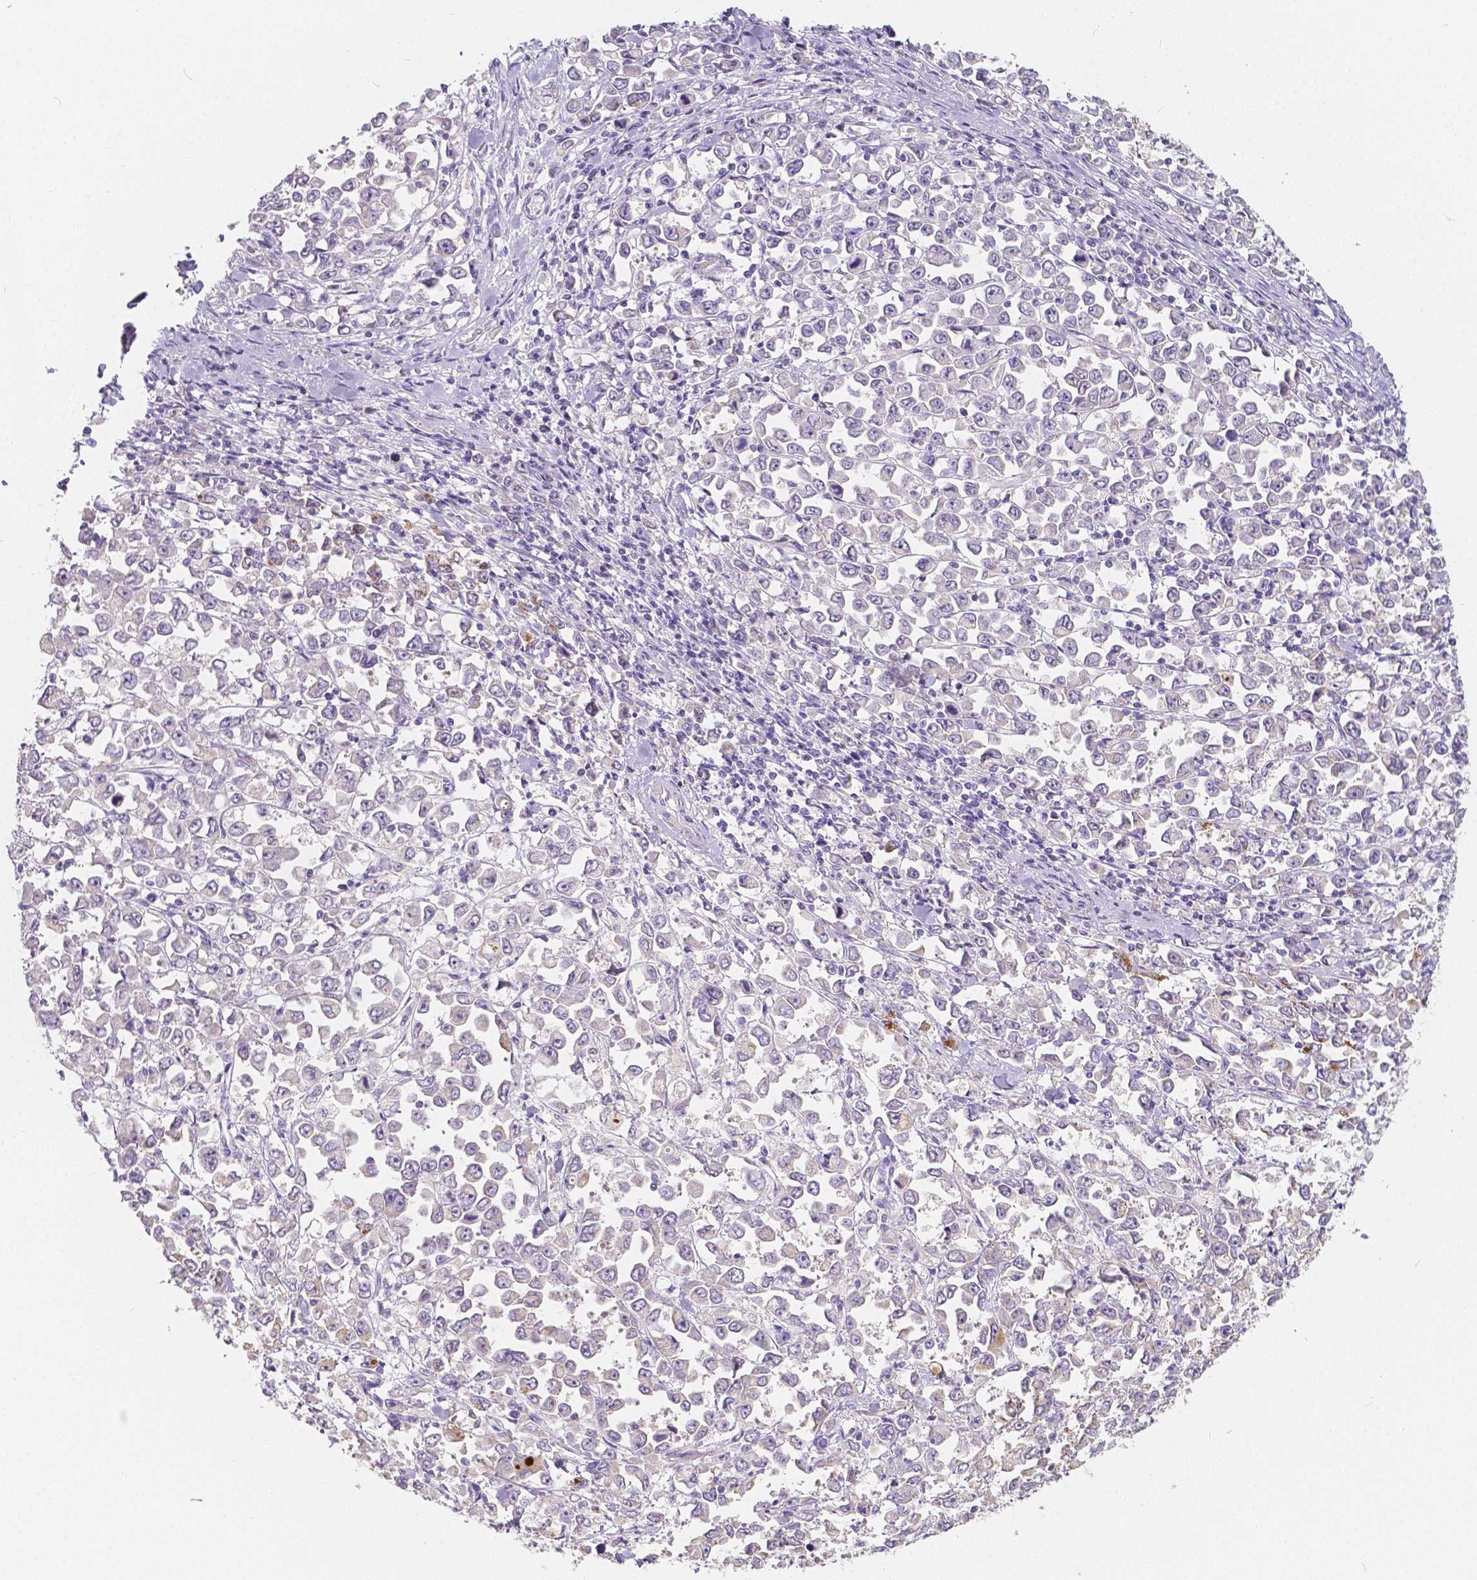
{"staining": {"intensity": "strong", "quantity": "<25%", "location": "cytoplasmic/membranous"}, "tissue": "stomach cancer", "cell_type": "Tumor cells", "image_type": "cancer", "snomed": [{"axis": "morphology", "description": "Adenocarcinoma, NOS"}, {"axis": "topography", "description": "Stomach, upper"}], "caption": "Strong cytoplasmic/membranous staining is seen in about <25% of tumor cells in stomach cancer.", "gene": "RNF186", "patient": {"sex": "male", "age": 70}}